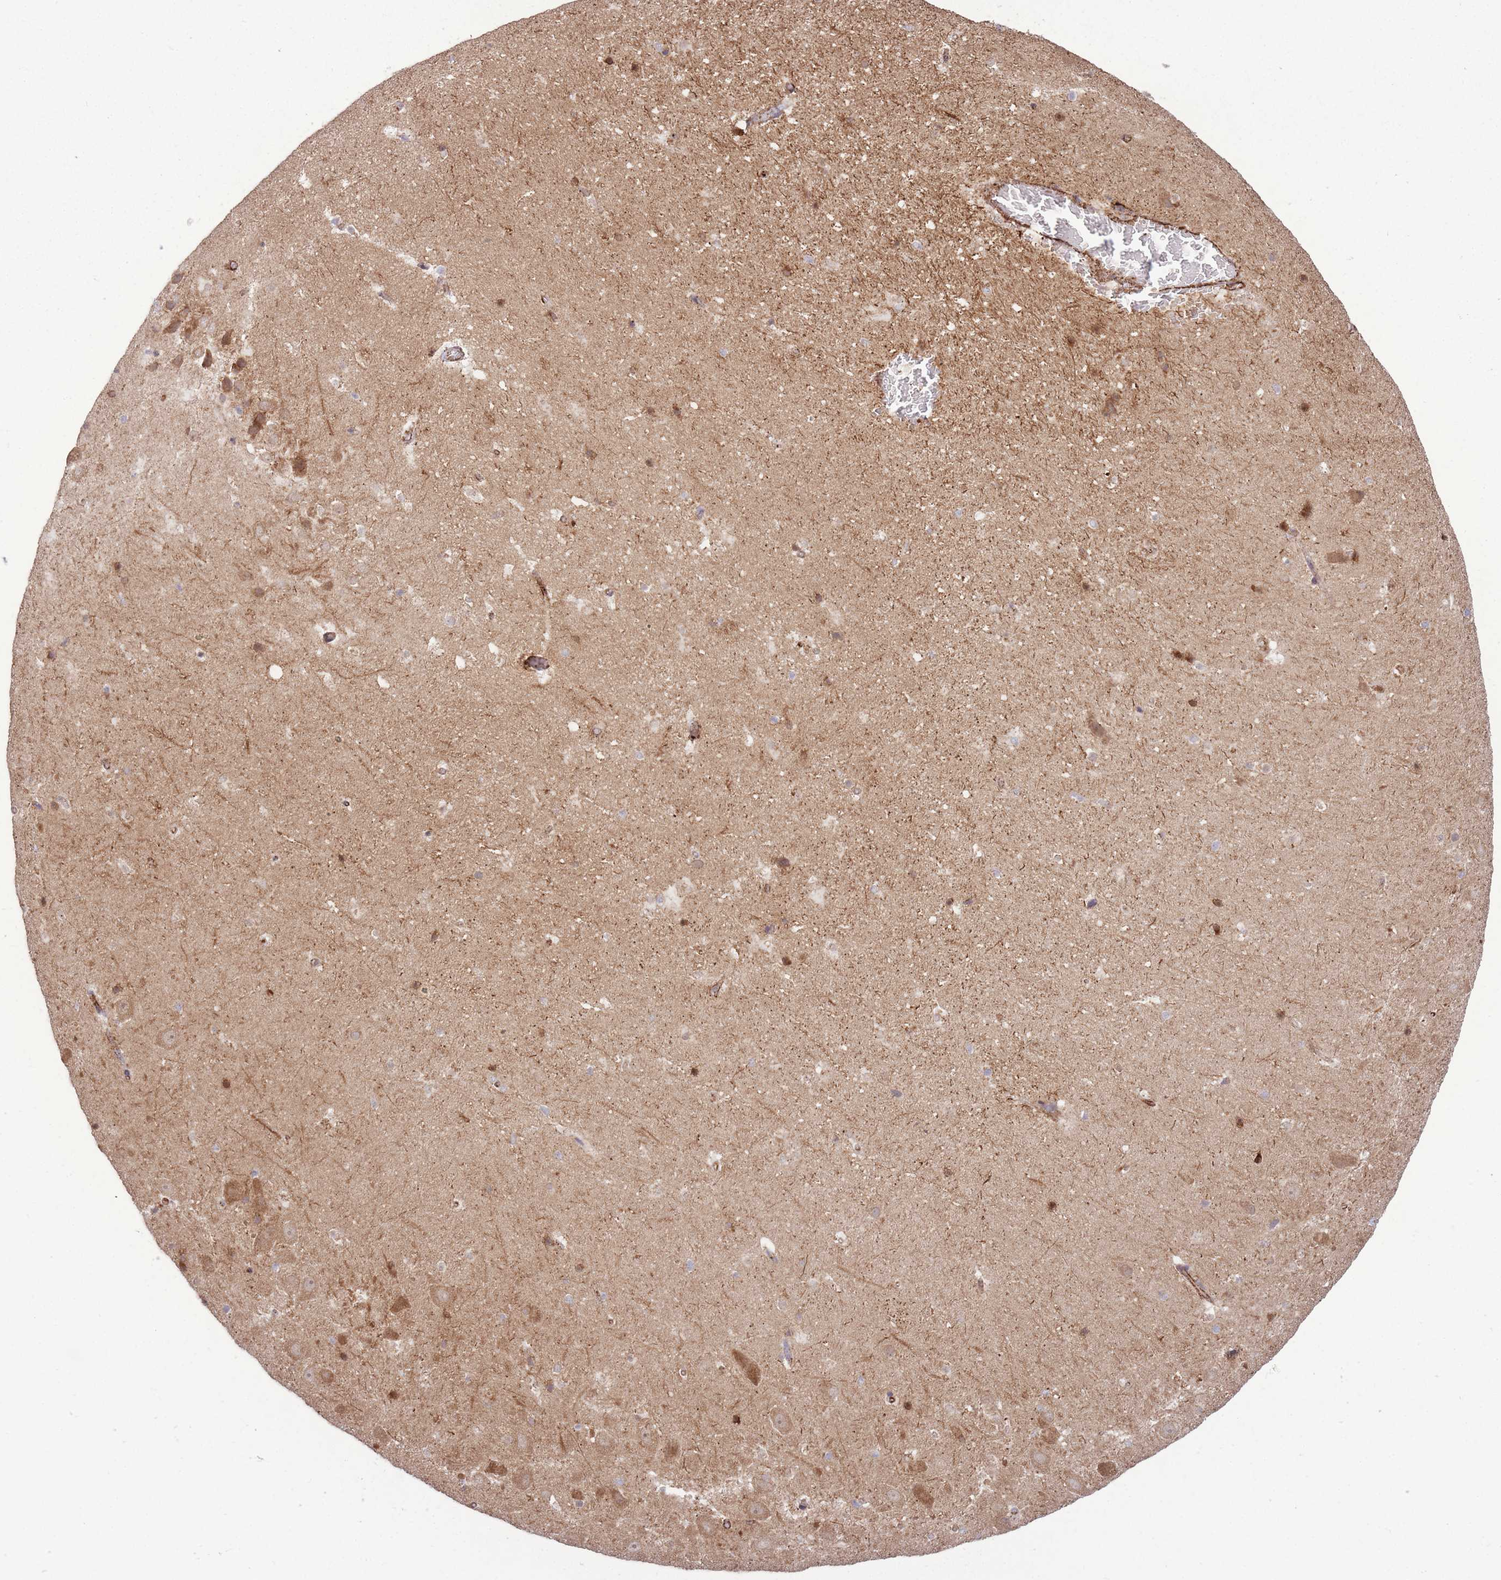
{"staining": {"intensity": "moderate", "quantity": "<25%", "location": "cytoplasmic/membranous,nuclear"}, "tissue": "hippocampus", "cell_type": "Glial cells", "image_type": "normal", "snomed": [{"axis": "morphology", "description": "Normal tissue, NOS"}, {"axis": "topography", "description": "Hippocampus"}], "caption": "An image of hippocampus stained for a protein displays moderate cytoplasmic/membranous,nuclear brown staining in glial cells. The staining is performed using DAB brown chromogen to label protein expression. The nuclei are counter-stained blue using hematoxylin.", "gene": "CISH", "patient": {"sex": "male", "age": 37}}